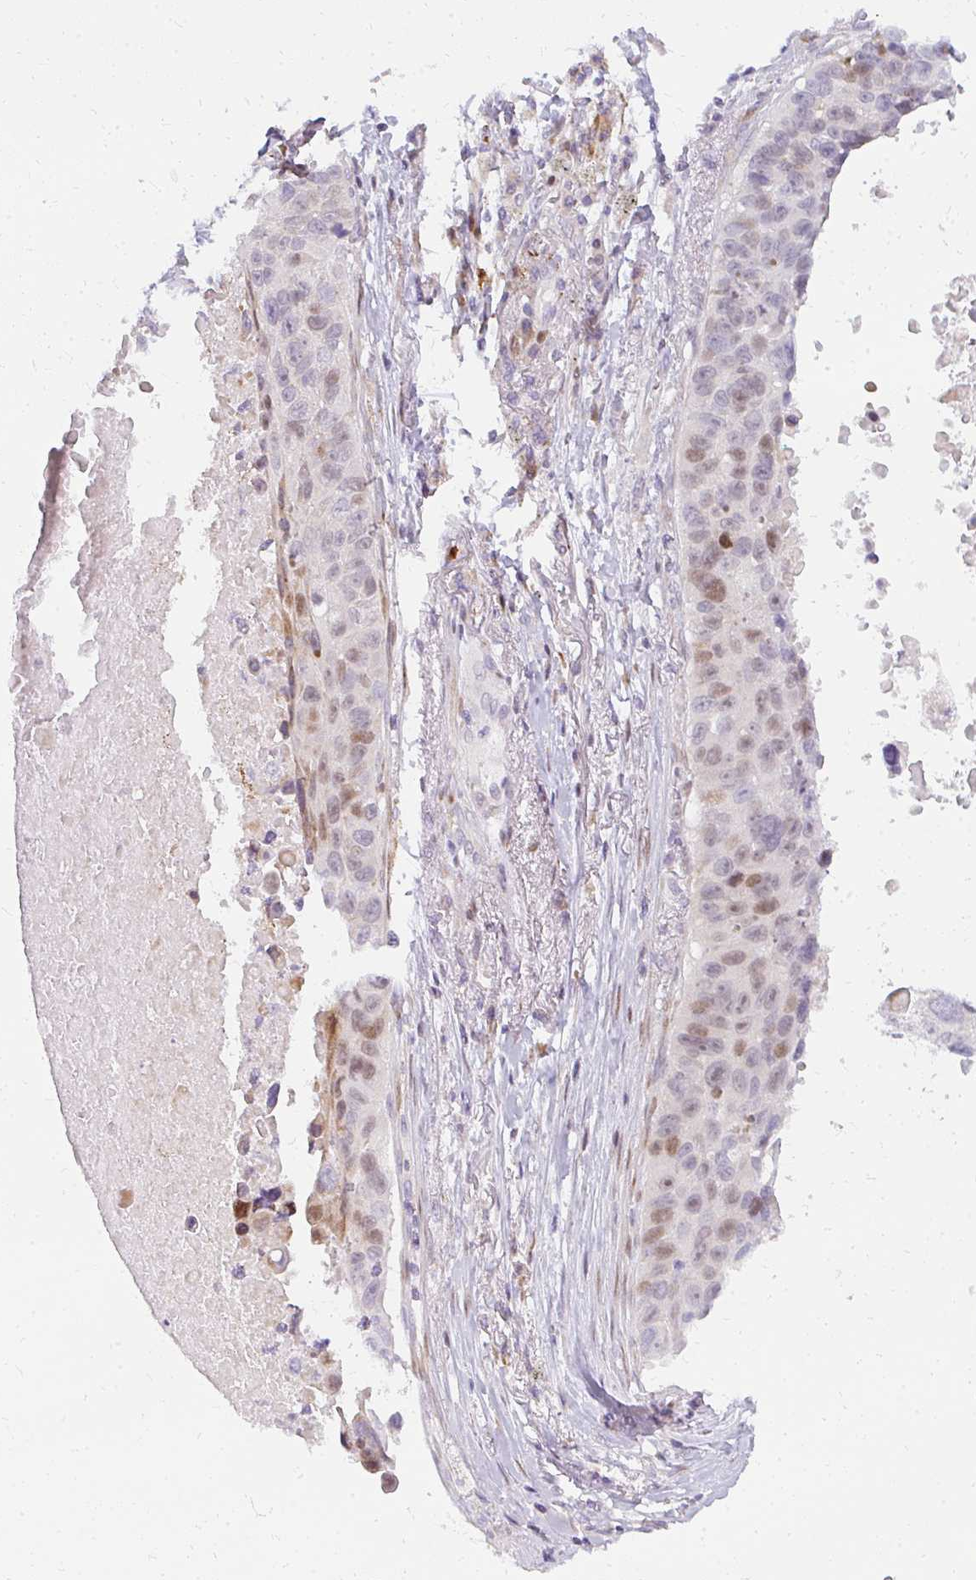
{"staining": {"intensity": "weak", "quantity": "25%-75%", "location": "nuclear"}, "tissue": "lung cancer", "cell_type": "Tumor cells", "image_type": "cancer", "snomed": [{"axis": "morphology", "description": "Squamous cell carcinoma, NOS"}, {"axis": "topography", "description": "Lung"}], "caption": "A low amount of weak nuclear expression is identified in about 25%-75% of tumor cells in lung cancer (squamous cell carcinoma) tissue.", "gene": "PLA2G5", "patient": {"sex": "male", "age": 66}}